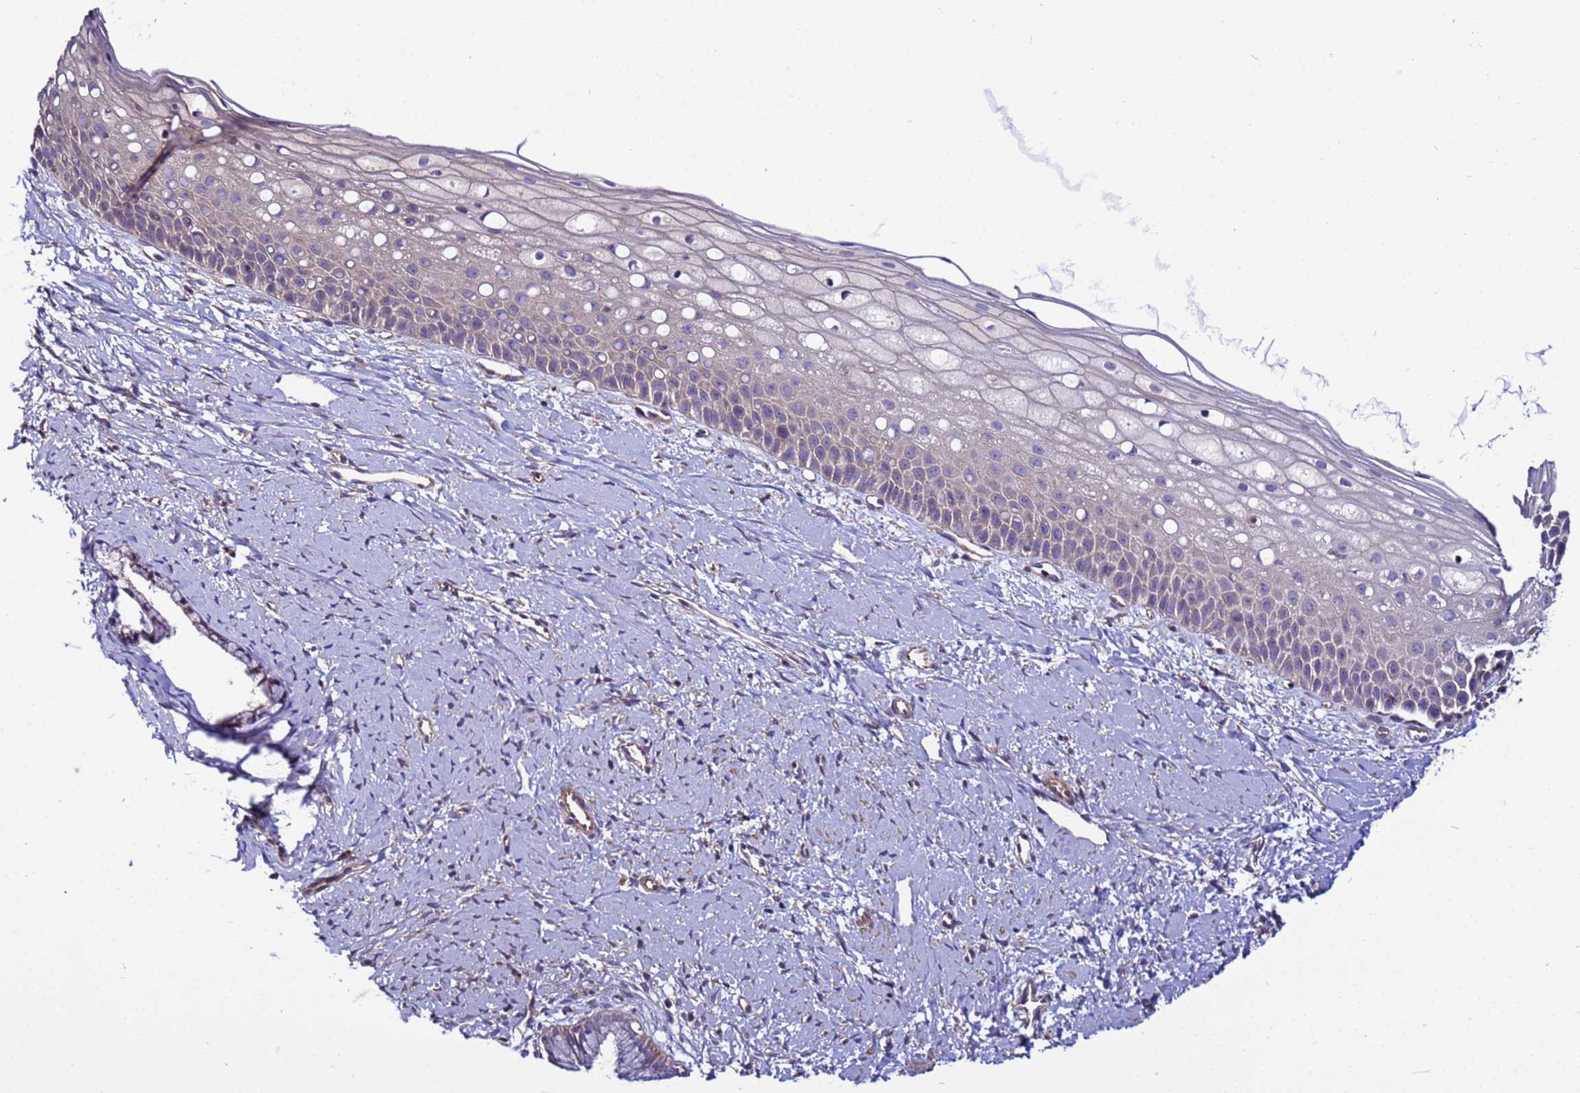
{"staining": {"intensity": "moderate", "quantity": ">75%", "location": "cytoplasmic/membranous"}, "tissue": "cervix", "cell_type": "Glandular cells", "image_type": "normal", "snomed": [{"axis": "morphology", "description": "Normal tissue, NOS"}, {"axis": "topography", "description": "Cervix"}], "caption": "An image showing moderate cytoplasmic/membranous staining in about >75% of glandular cells in unremarkable cervix, as visualized by brown immunohistochemical staining.", "gene": "STK38L", "patient": {"sex": "female", "age": 57}}